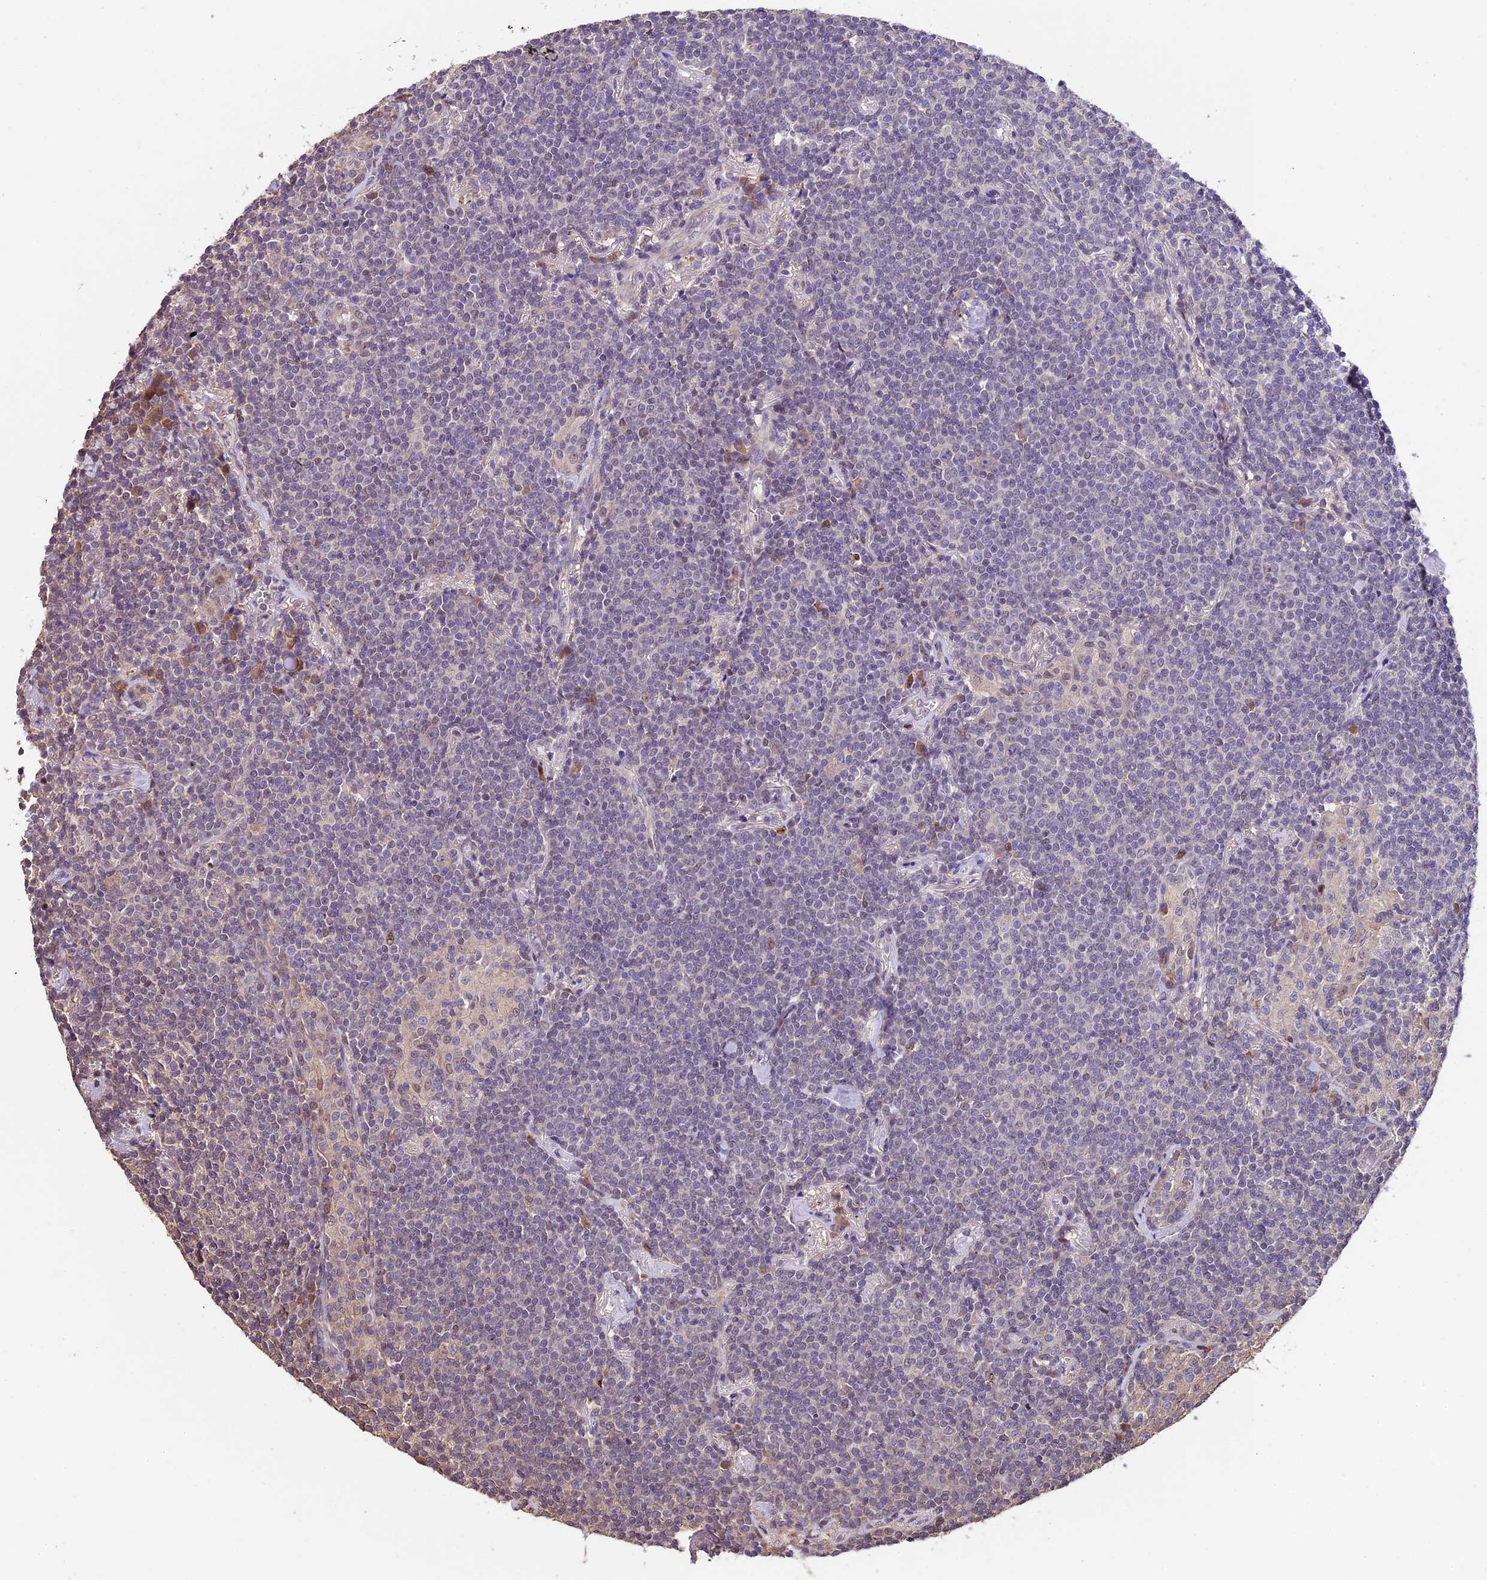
{"staining": {"intensity": "negative", "quantity": "none", "location": "none"}, "tissue": "lymphoma", "cell_type": "Tumor cells", "image_type": "cancer", "snomed": [{"axis": "morphology", "description": "Malignant lymphoma, non-Hodgkin's type, Low grade"}, {"axis": "topography", "description": "Lung"}], "caption": "Low-grade malignant lymphoma, non-Hodgkin's type was stained to show a protein in brown. There is no significant staining in tumor cells.", "gene": "SBNO2", "patient": {"sex": "female", "age": 71}}